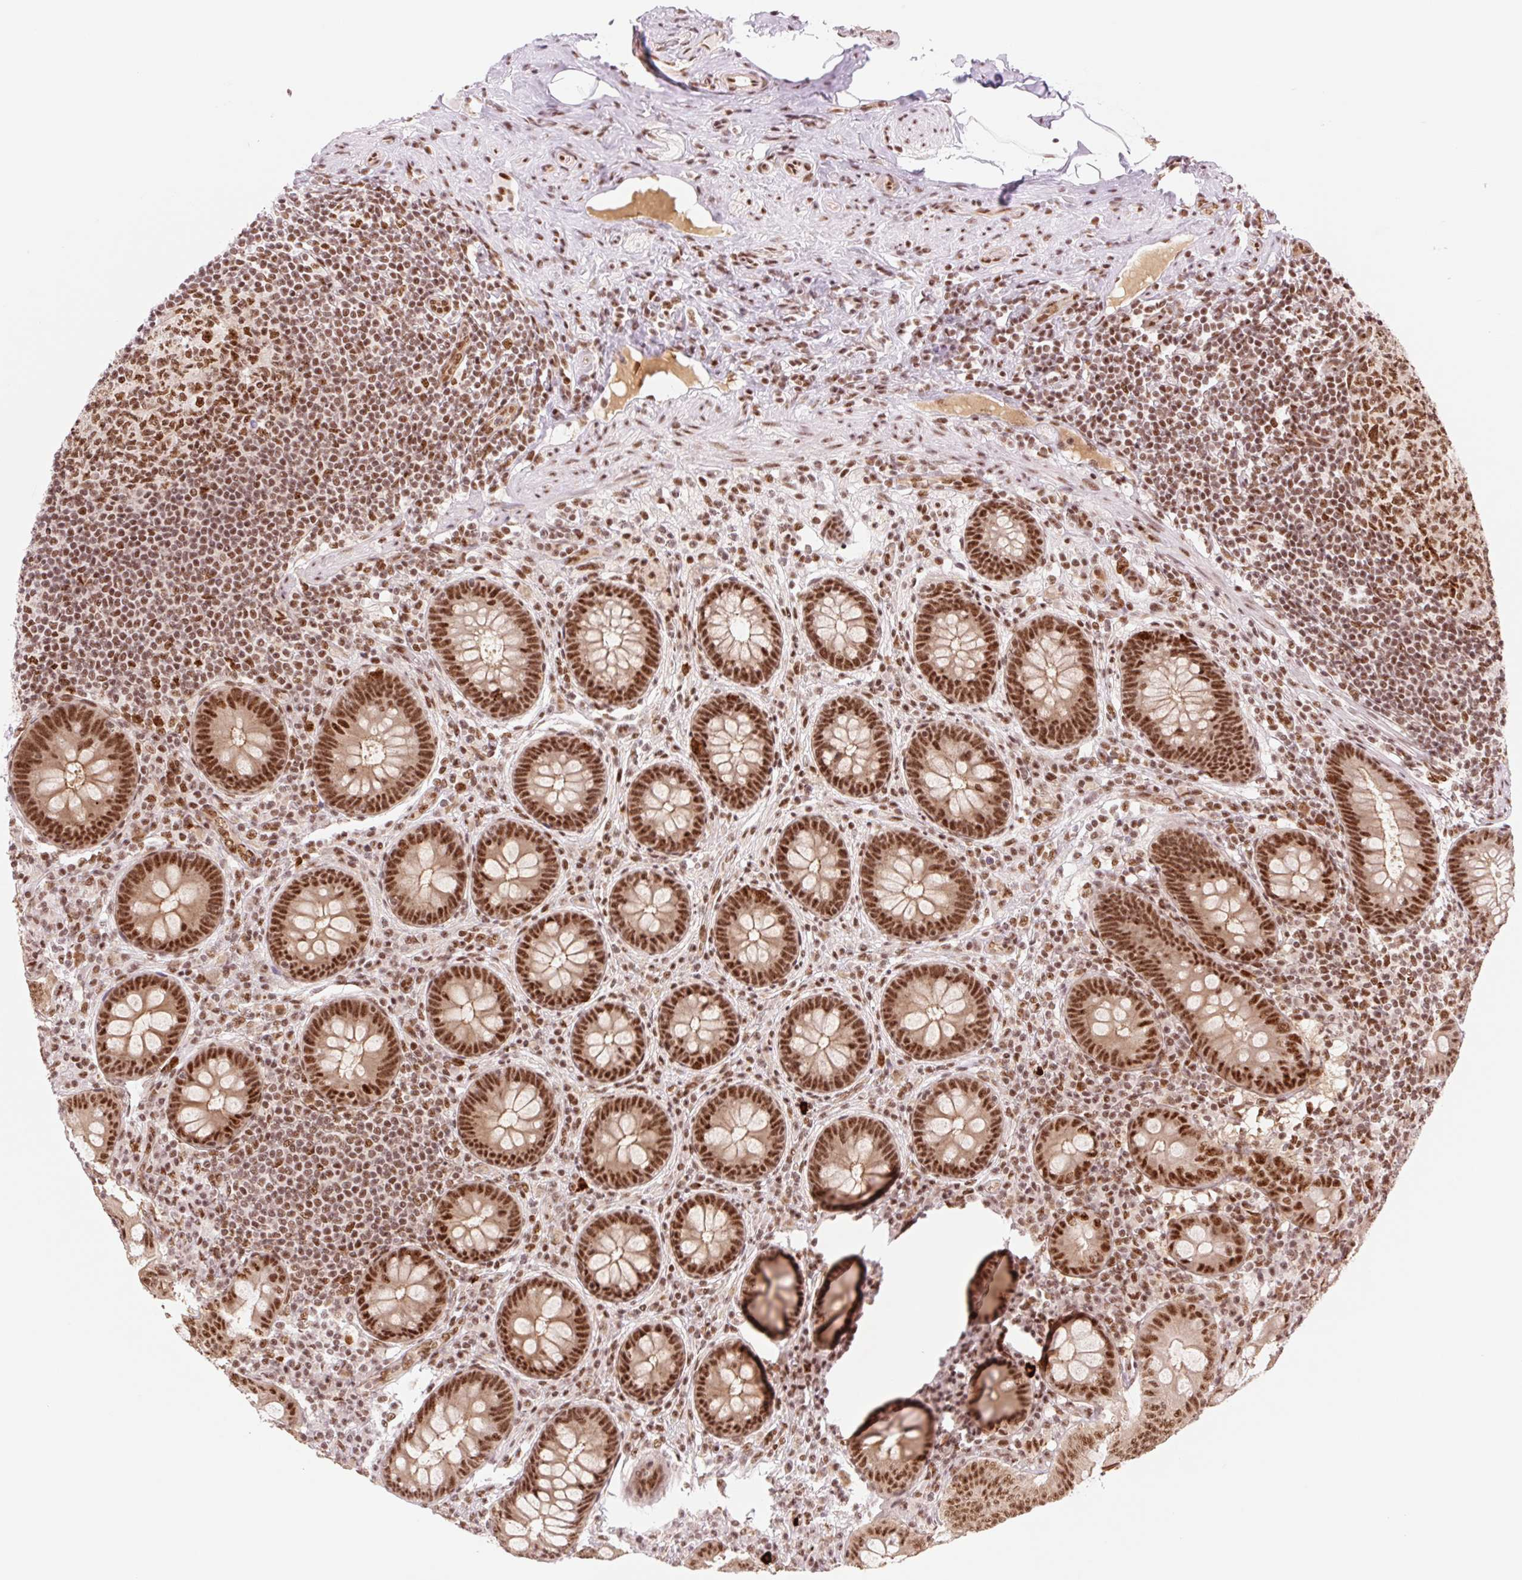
{"staining": {"intensity": "strong", "quantity": ">75%", "location": "nuclear"}, "tissue": "appendix", "cell_type": "Glandular cells", "image_type": "normal", "snomed": [{"axis": "morphology", "description": "Normal tissue, NOS"}, {"axis": "topography", "description": "Appendix"}], "caption": "About >75% of glandular cells in benign human appendix reveal strong nuclear protein staining as visualized by brown immunohistochemical staining.", "gene": "PRDM11", "patient": {"sex": "male", "age": 71}}